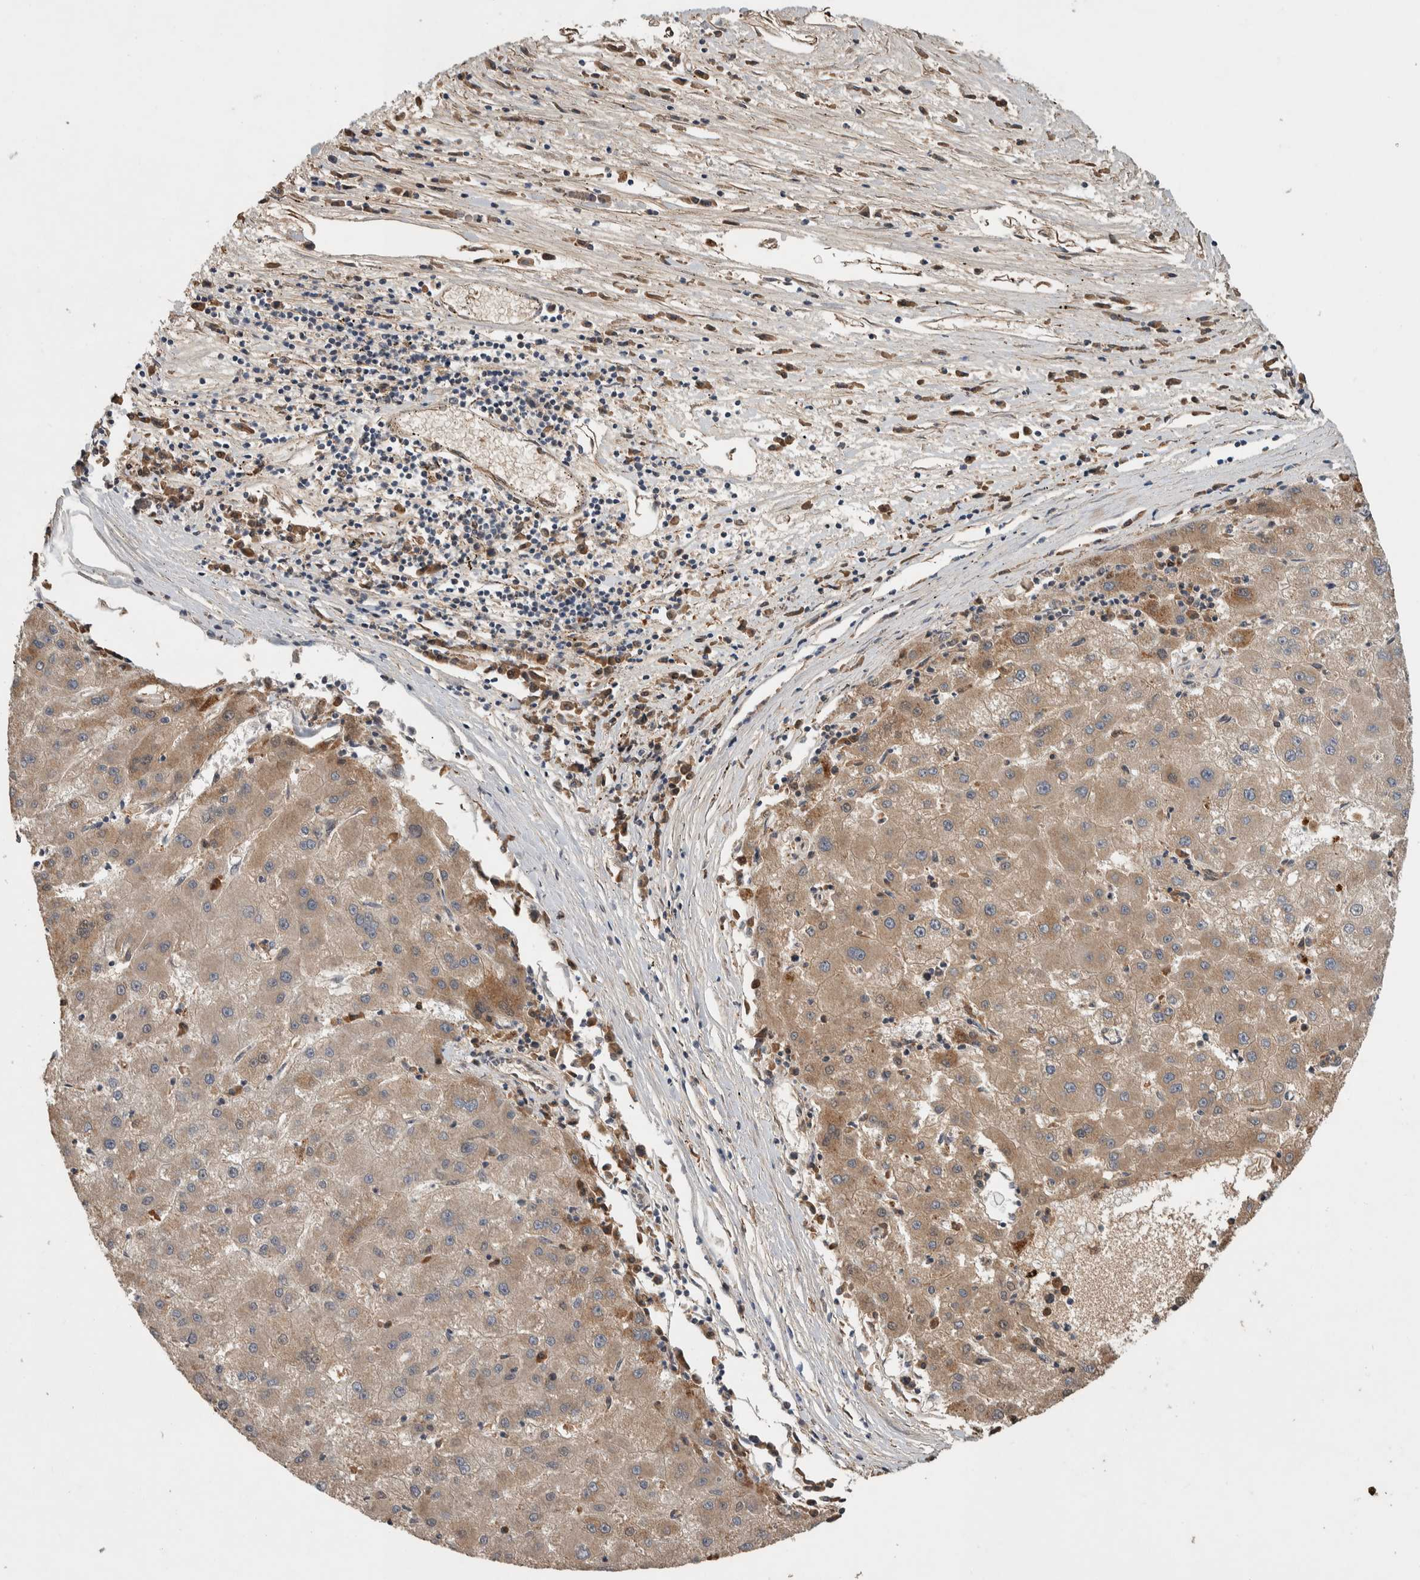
{"staining": {"intensity": "weak", "quantity": "25%-75%", "location": "cytoplasmic/membranous"}, "tissue": "liver cancer", "cell_type": "Tumor cells", "image_type": "cancer", "snomed": [{"axis": "morphology", "description": "Carcinoma, Hepatocellular, NOS"}, {"axis": "topography", "description": "Liver"}], "caption": "Approximately 25%-75% of tumor cells in hepatocellular carcinoma (liver) demonstrate weak cytoplasmic/membranous protein staining as visualized by brown immunohistochemical staining.", "gene": "CHRM3", "patient": {"sex": "male", "age": 72}}